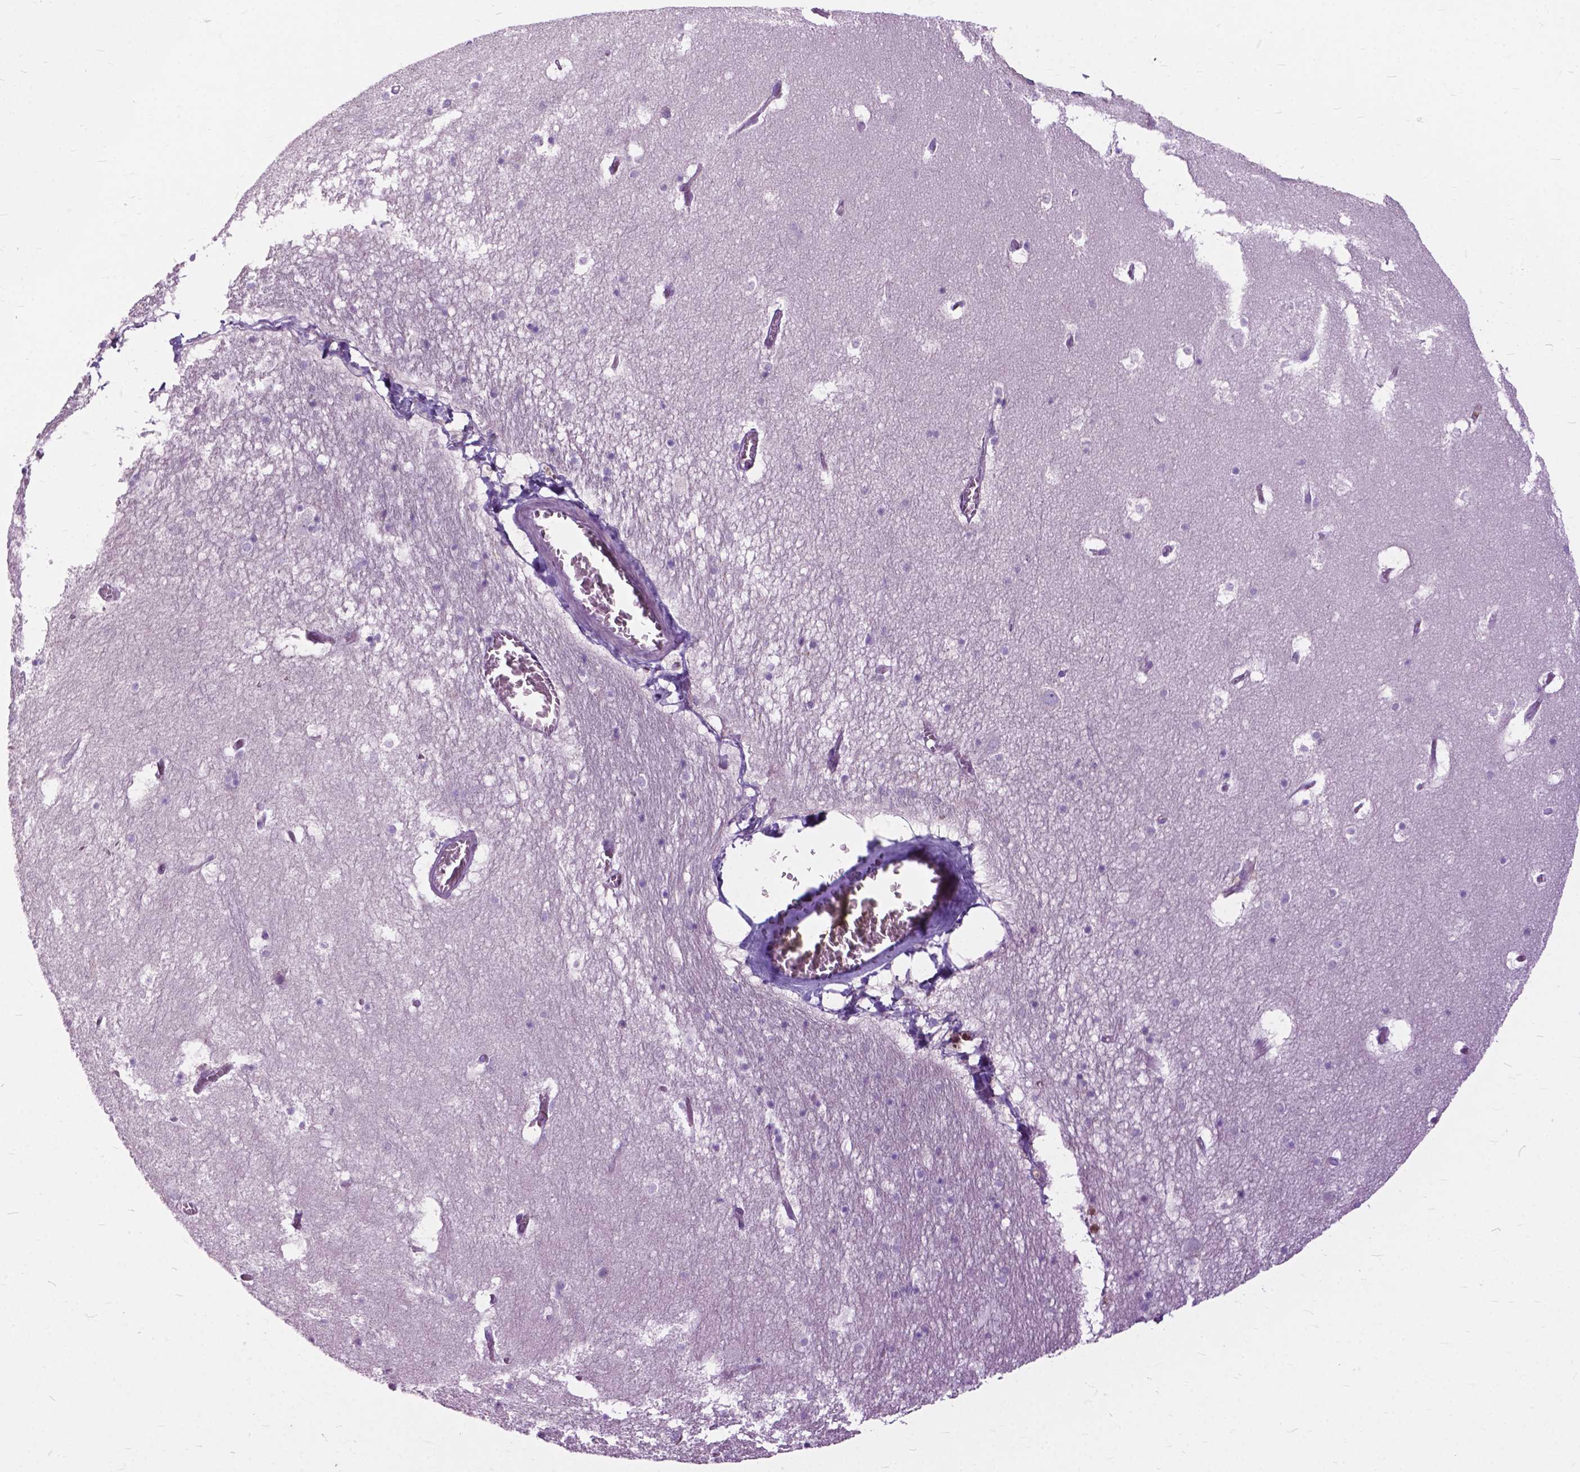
{"staining": {"intensity": "negative", "quantity": "none", "location": "none"}, "tissue": "hippocampus", "cell_type": "Glial cells", "image_type": "normal", "snomed": [{"axis": "morphology", "description": "Normal tissue, NOS"}, {"axis": "topography", "description": "Hippocampus"}], "caption": "Protein analysis of unremarkable hippocampus shows no significant expression in glial cells.", "gene": "PRR35", "patient": {"sex": "male", "age": 45}}